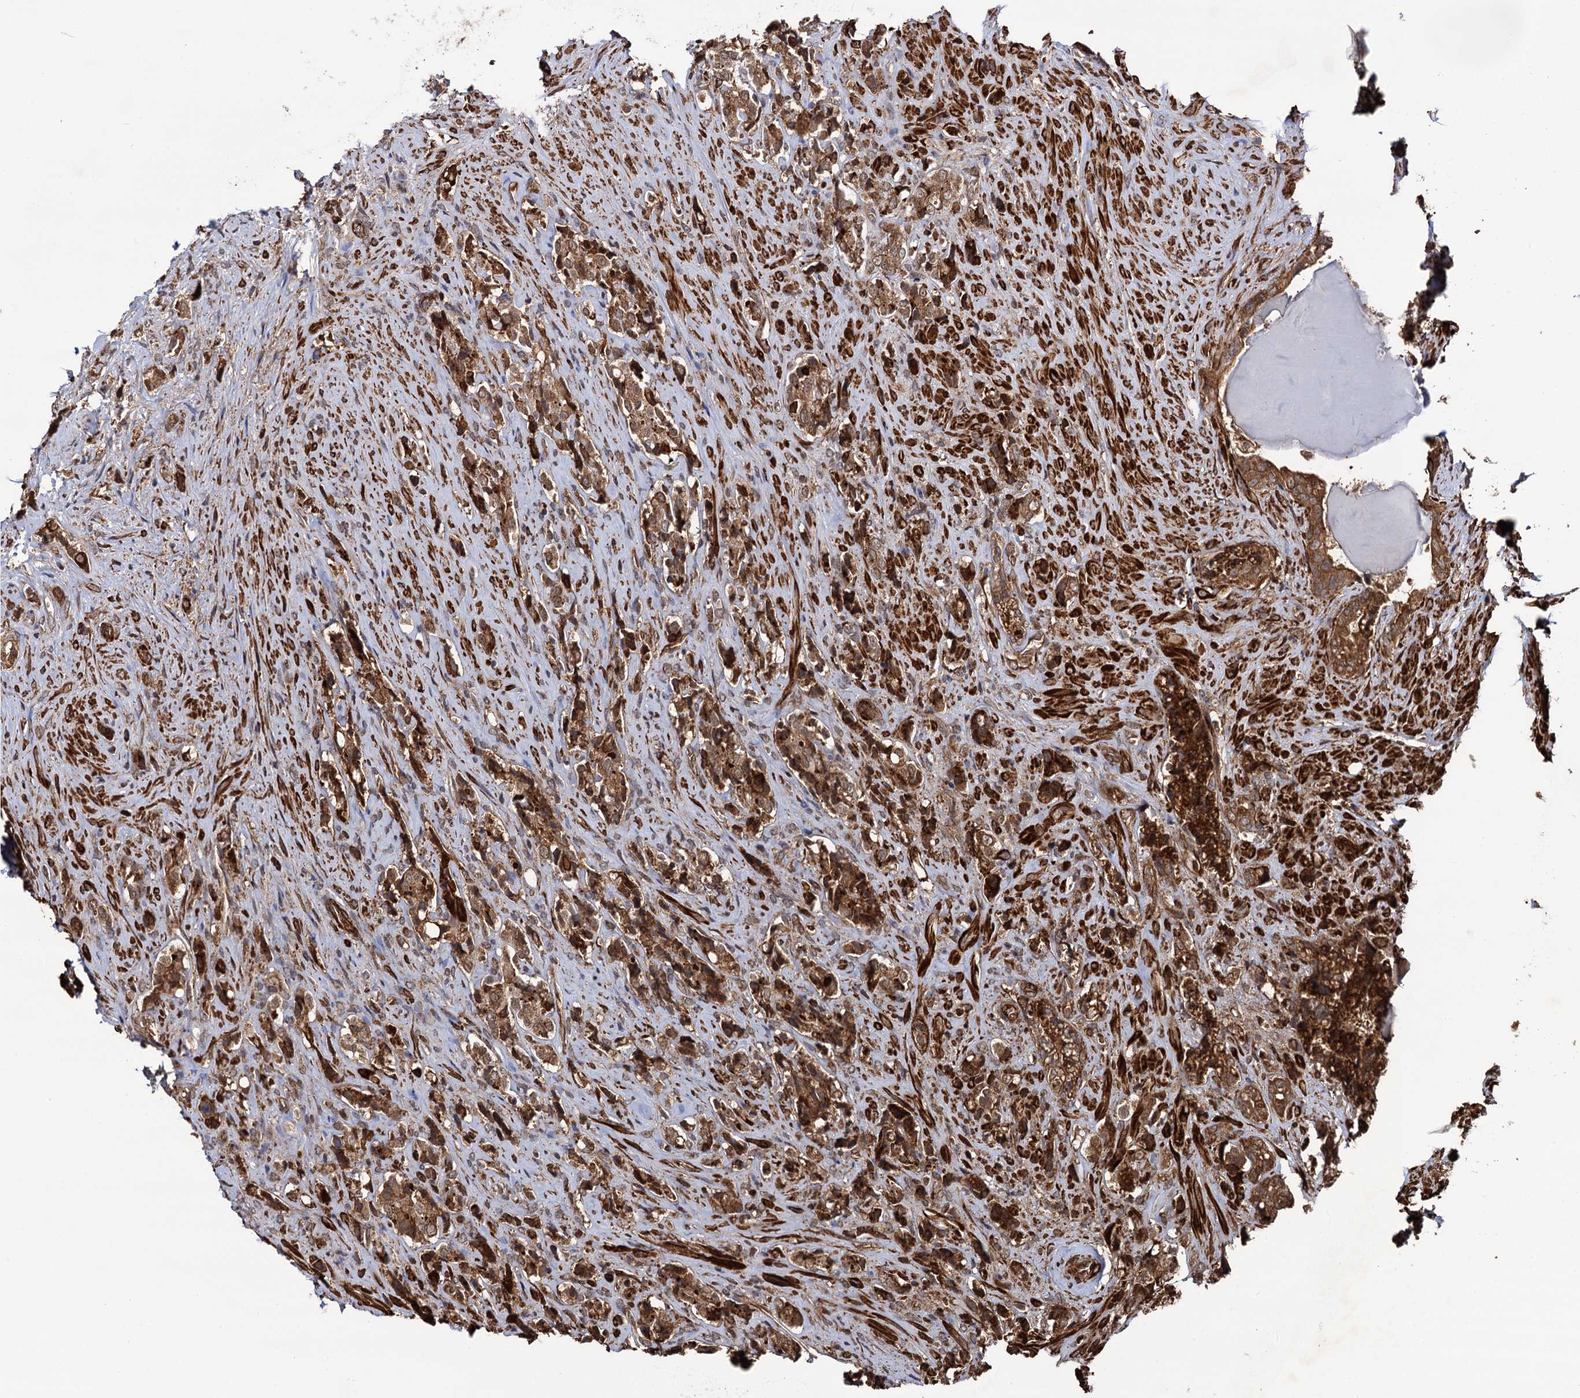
{"staining": {"intensity": "moderate", "quantity": ">75%", "location": "cytoplasmic/membranous"}, "tissue": "prostate cancer", "cell_type": "Tumor cells", "image_type": "cancer", "snomed": [{"axis": "morphology", "description": "Adenocarcinoma, High grade"}, {"axis": "topography", "description": "Prostate"}], "caption": "A histopathology image of prostate cancer (adenocarcinoma (high-grade)) stained for a protein demonstrates moderate cytoplasmic/membranous brown staining in tumor cells.", "gene": "ATP8B4", "patient": {"sex": "male", "age": 65}}